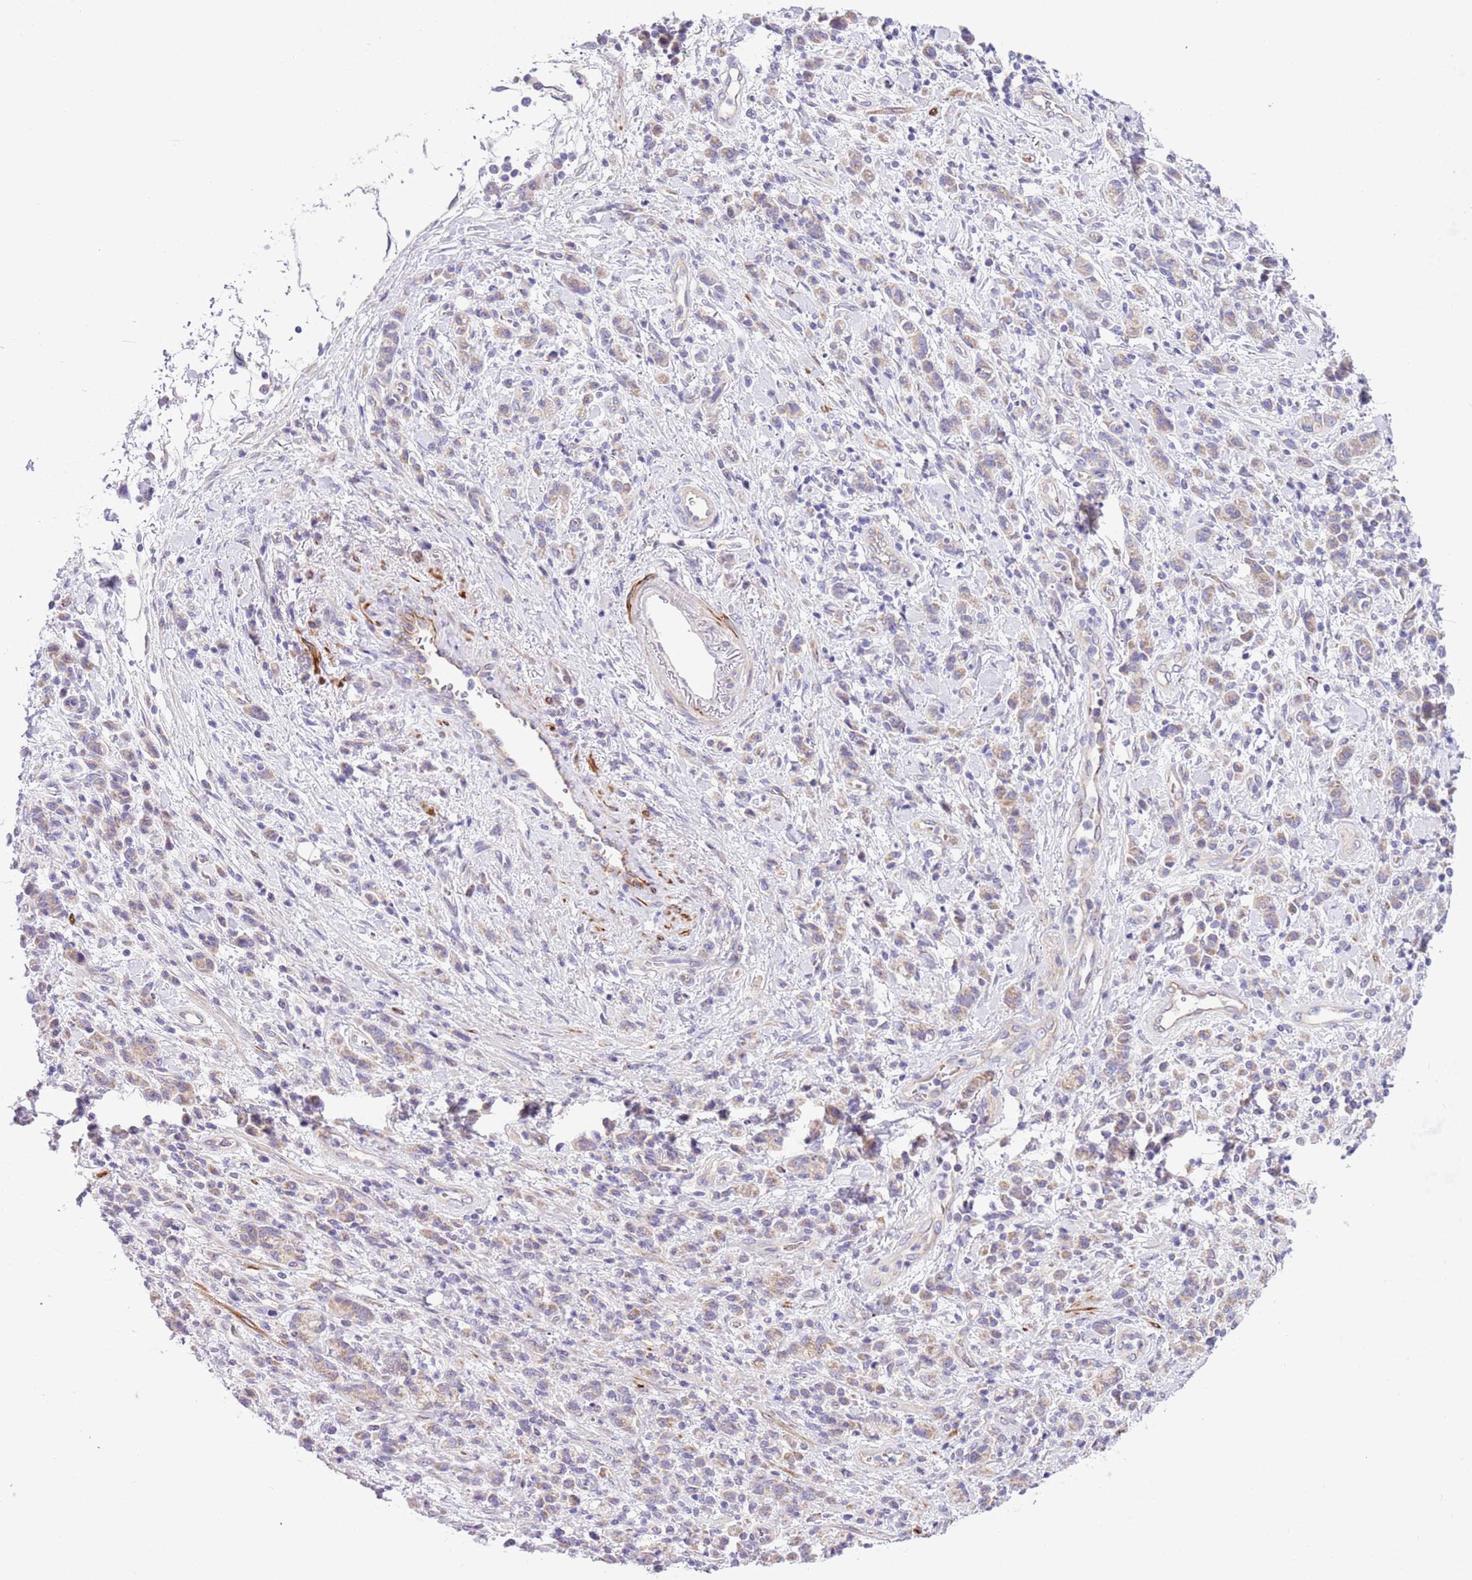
{"staining": {"intensity": "weak", "quantity": ">75%", "location": "cytoplasmic/membranous"}, "tissue": "stomach cancer", "cell_type": "Tumor cells", "image_type": "cancer", "snomed": [{"axis": "morphology", "description": "Adenocarcinoma, NOS"}, {"axis": "topography", "description": "Stomach"}], "caption": "Protein analysis of stomach adenocarcinoma tissue reveals weak cytoplasmic/membranous expression in approximately >75% of tumor cells.", "gene": "NET1", "patient": {"sex": "male", "age": 77}}